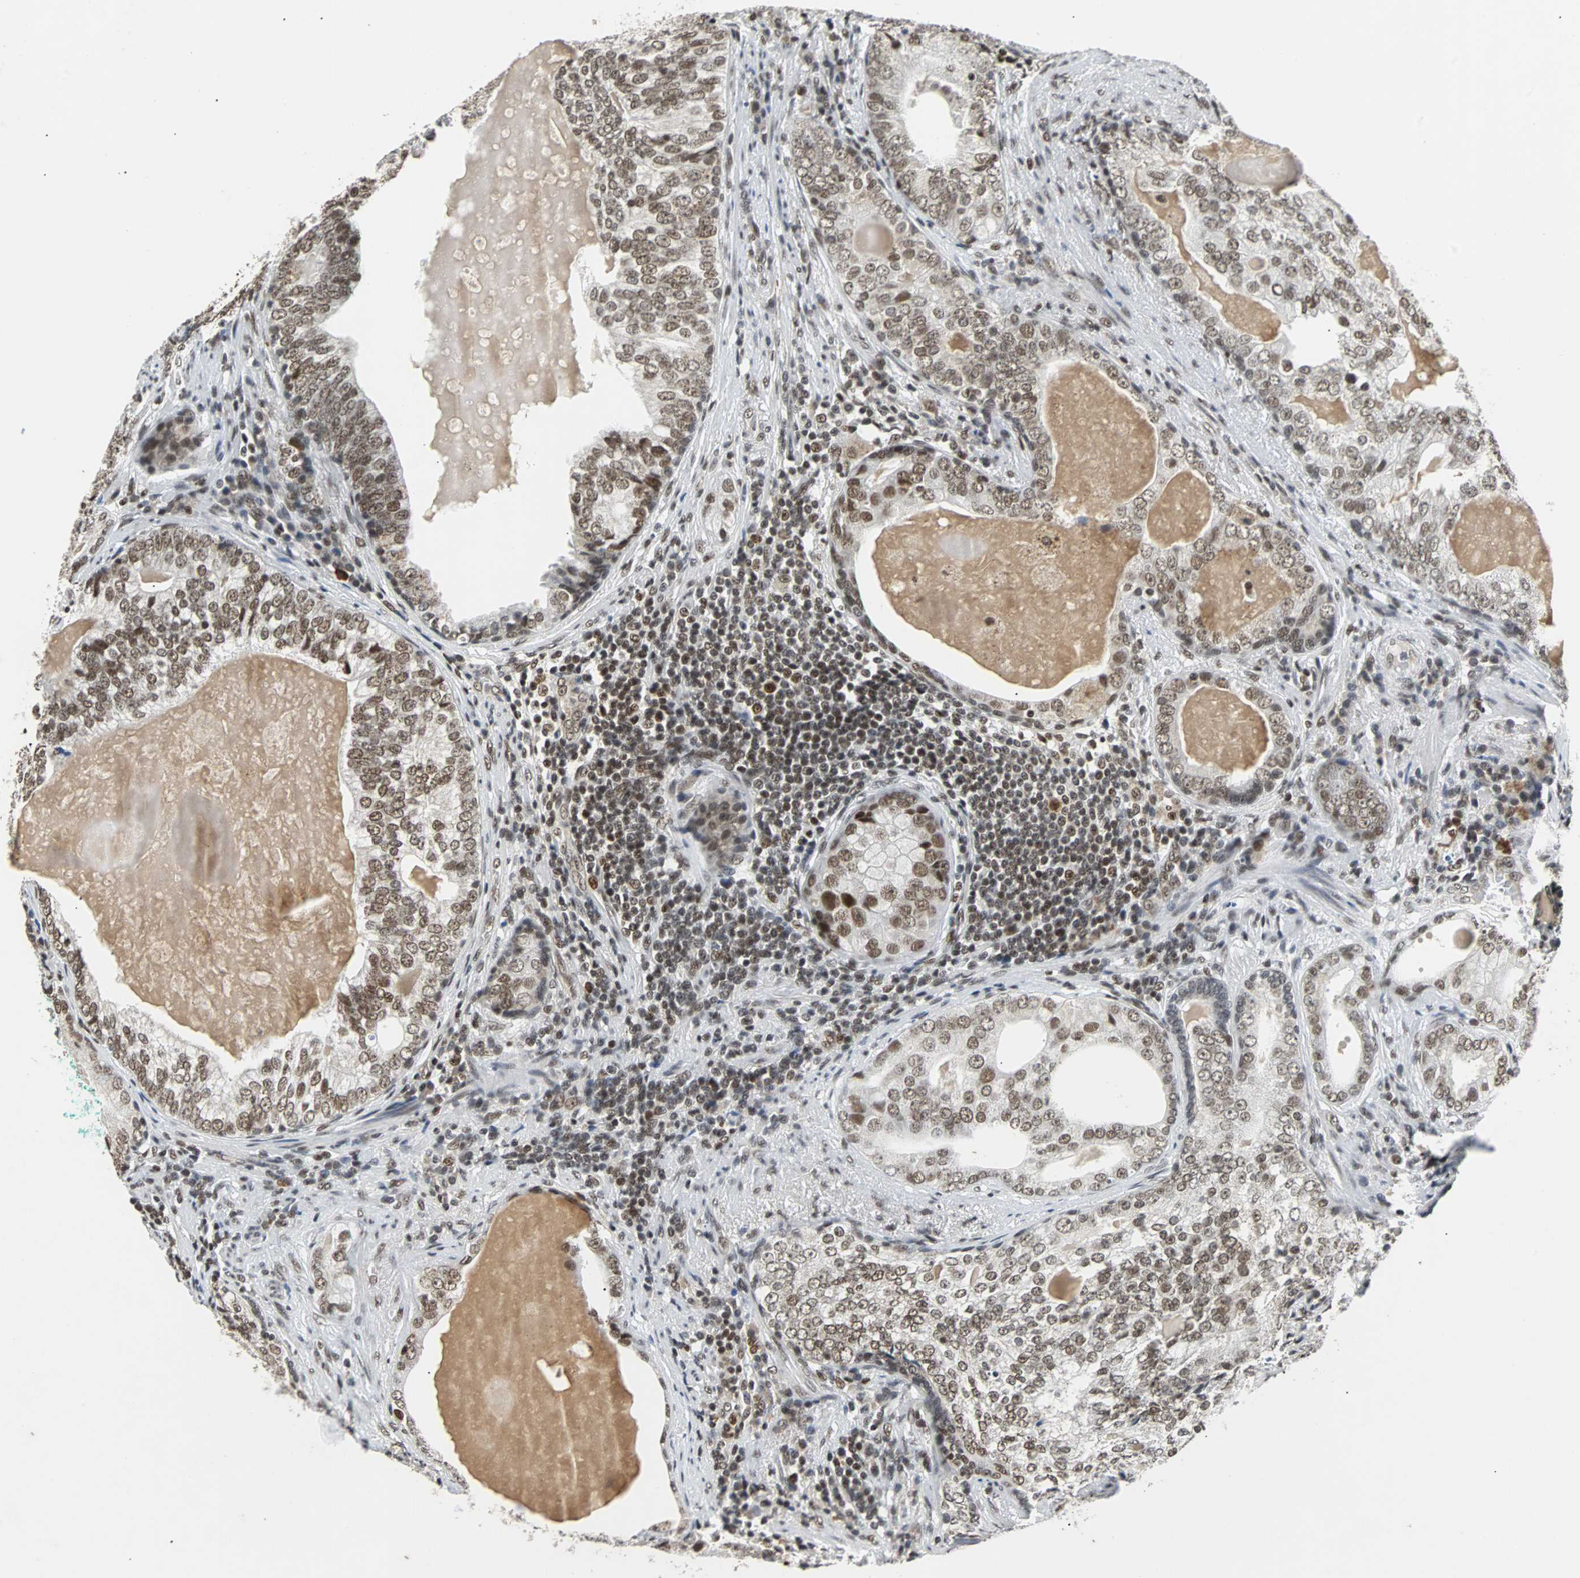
{"staining": {"intensity": "moderate", "quantity": ">75%", "location": "nuclear"}, "tissue": "prostate cancer", "cell_type": "Tumor cells", "image_type": "cancer", "snomed": [{"axis": "morphology", "description": "Adenocarcinoma, High grade"}, {"axis": "topography", "description": "Prostate"}], "caption": "Human prostate cancer (adenocarcinoma (high-grade)) stained with a protein marker shows moderate staining in tumor cells.", "gene": "GATAD2A", "patient": {"sex": "male", "age": 66}}